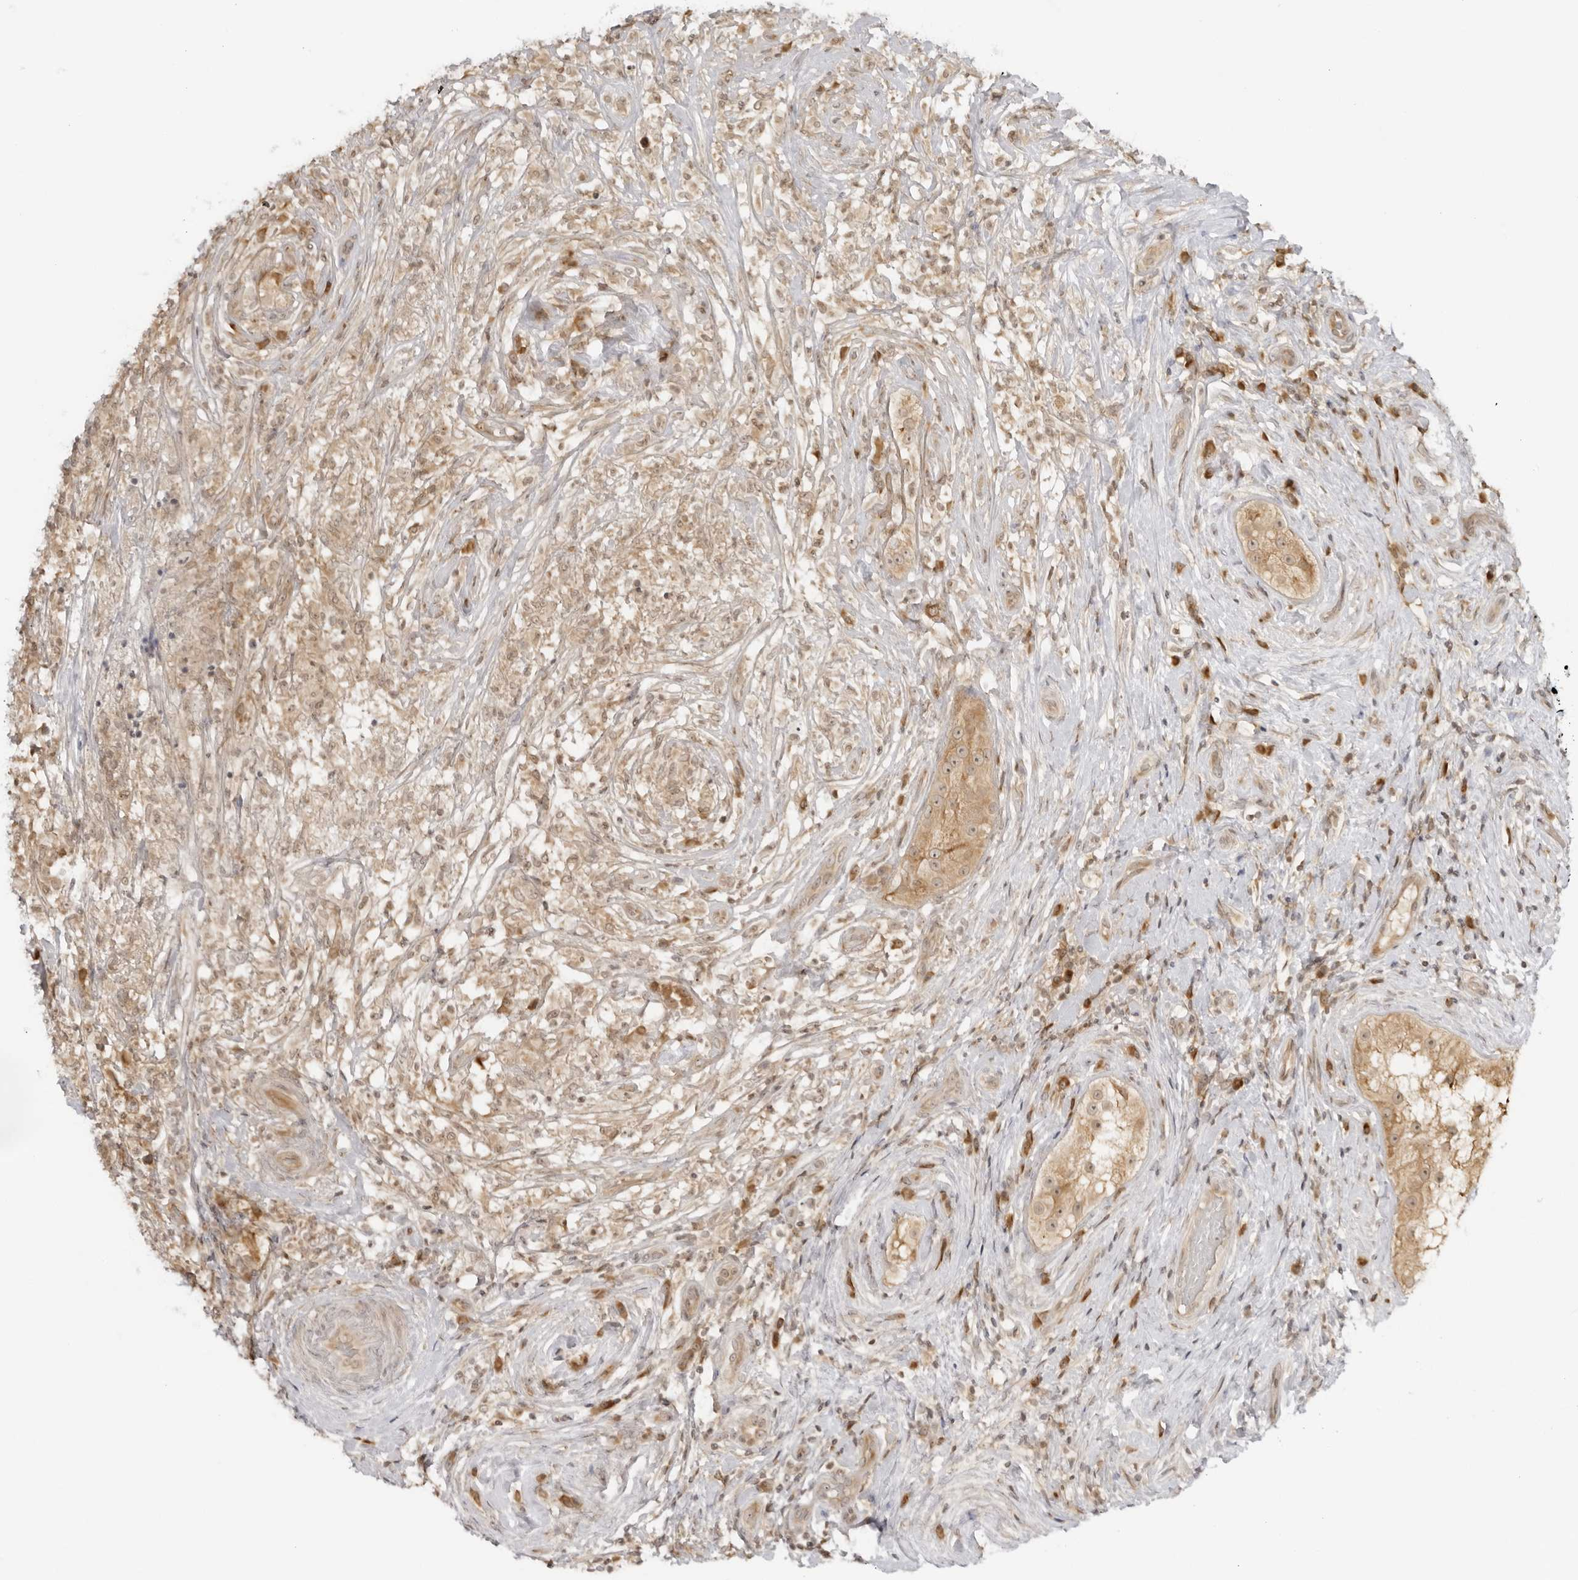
{"staining": {"intensity": "weak", "quantity": ">75%", "location": "cytoplasmic/membranous,nuclear"}, "tissue": "testis cancer", "cell_type": "Tumor cells", "image_type": "cancer", "snomed": [{"axis": "morphology", "description": "Seminoma, NOS"}, {"axis": "topography", "description": "Testis"}], "caption": "There is low levels of weak cytoplasmic/membranous and nuclear expression in tumor cells of testis cancer, as demonstrated by immunohistochemical staining (brown color).", "gene": "PRRC2C", "patient": {"sex": "male", "age": 49}}